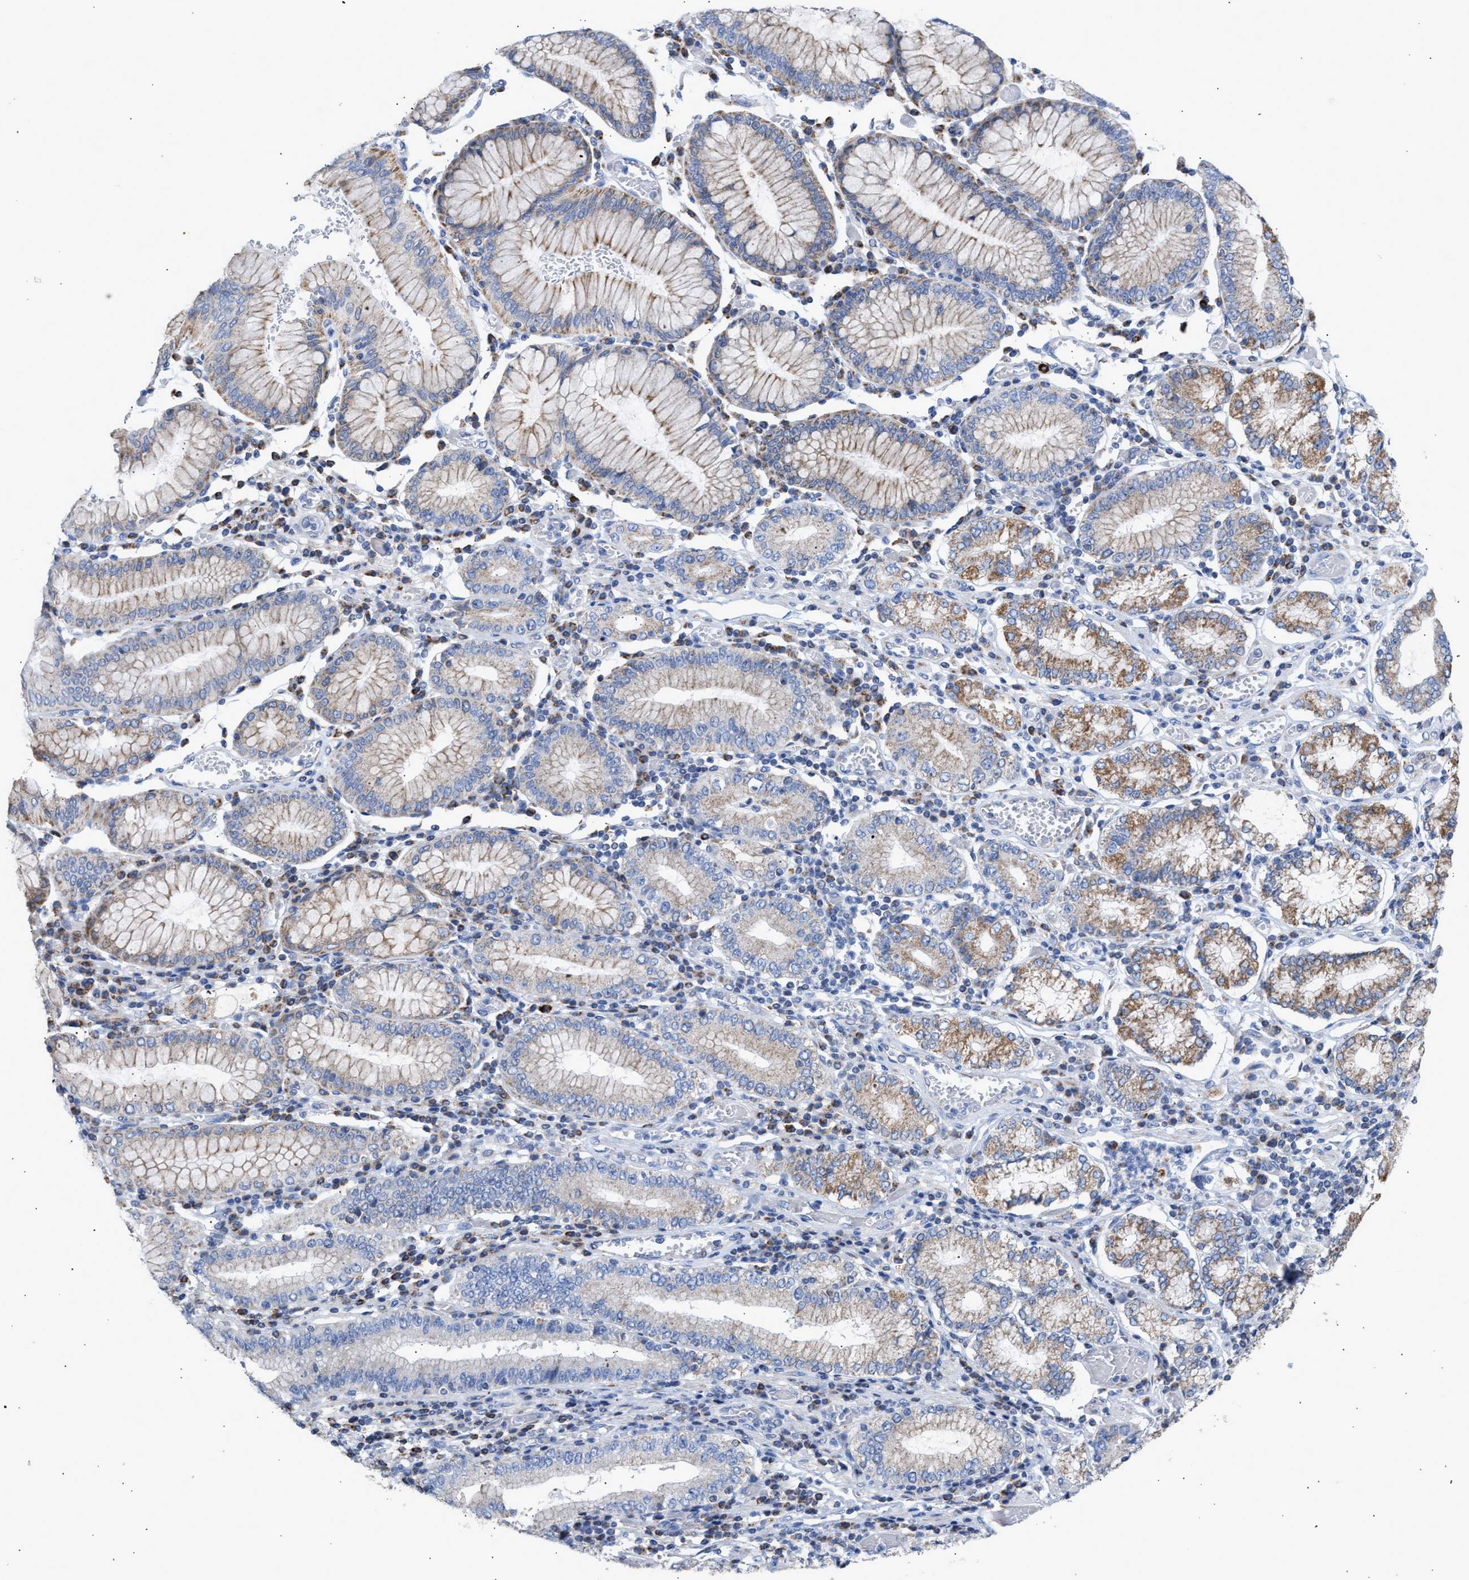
{"staining": {"intensity": "moderate", "quantity": "25%-75%", "location": "cytoplasmic/membranous"}, "tissue": "stomach cancer", "cell_type": "Tumor cells", "image_type": "cancer", "snomed": [{"axis": "morphology", "description": "Adenocarcinoma, NOS"}, {"axis": "topography", "description": "Stomach"}], "caption": "Immunohistochemistry (IHC) (DAB (3,3'-diaminobenzidine)) staining of stomach cancer (adenocarcinoma) displays moderate cytoplasmic/membranous protein expression in about 25%-75% of tumor cells. The staining was performed using DAB (3,3'-diaminobenzidine) to visualize the protein expression in brown, while the nuclei were stained in blue with hematoxylin (Magnification: 20x).", "gene": "ACOT13", "patient": {"sex": "female", "age": 73}}